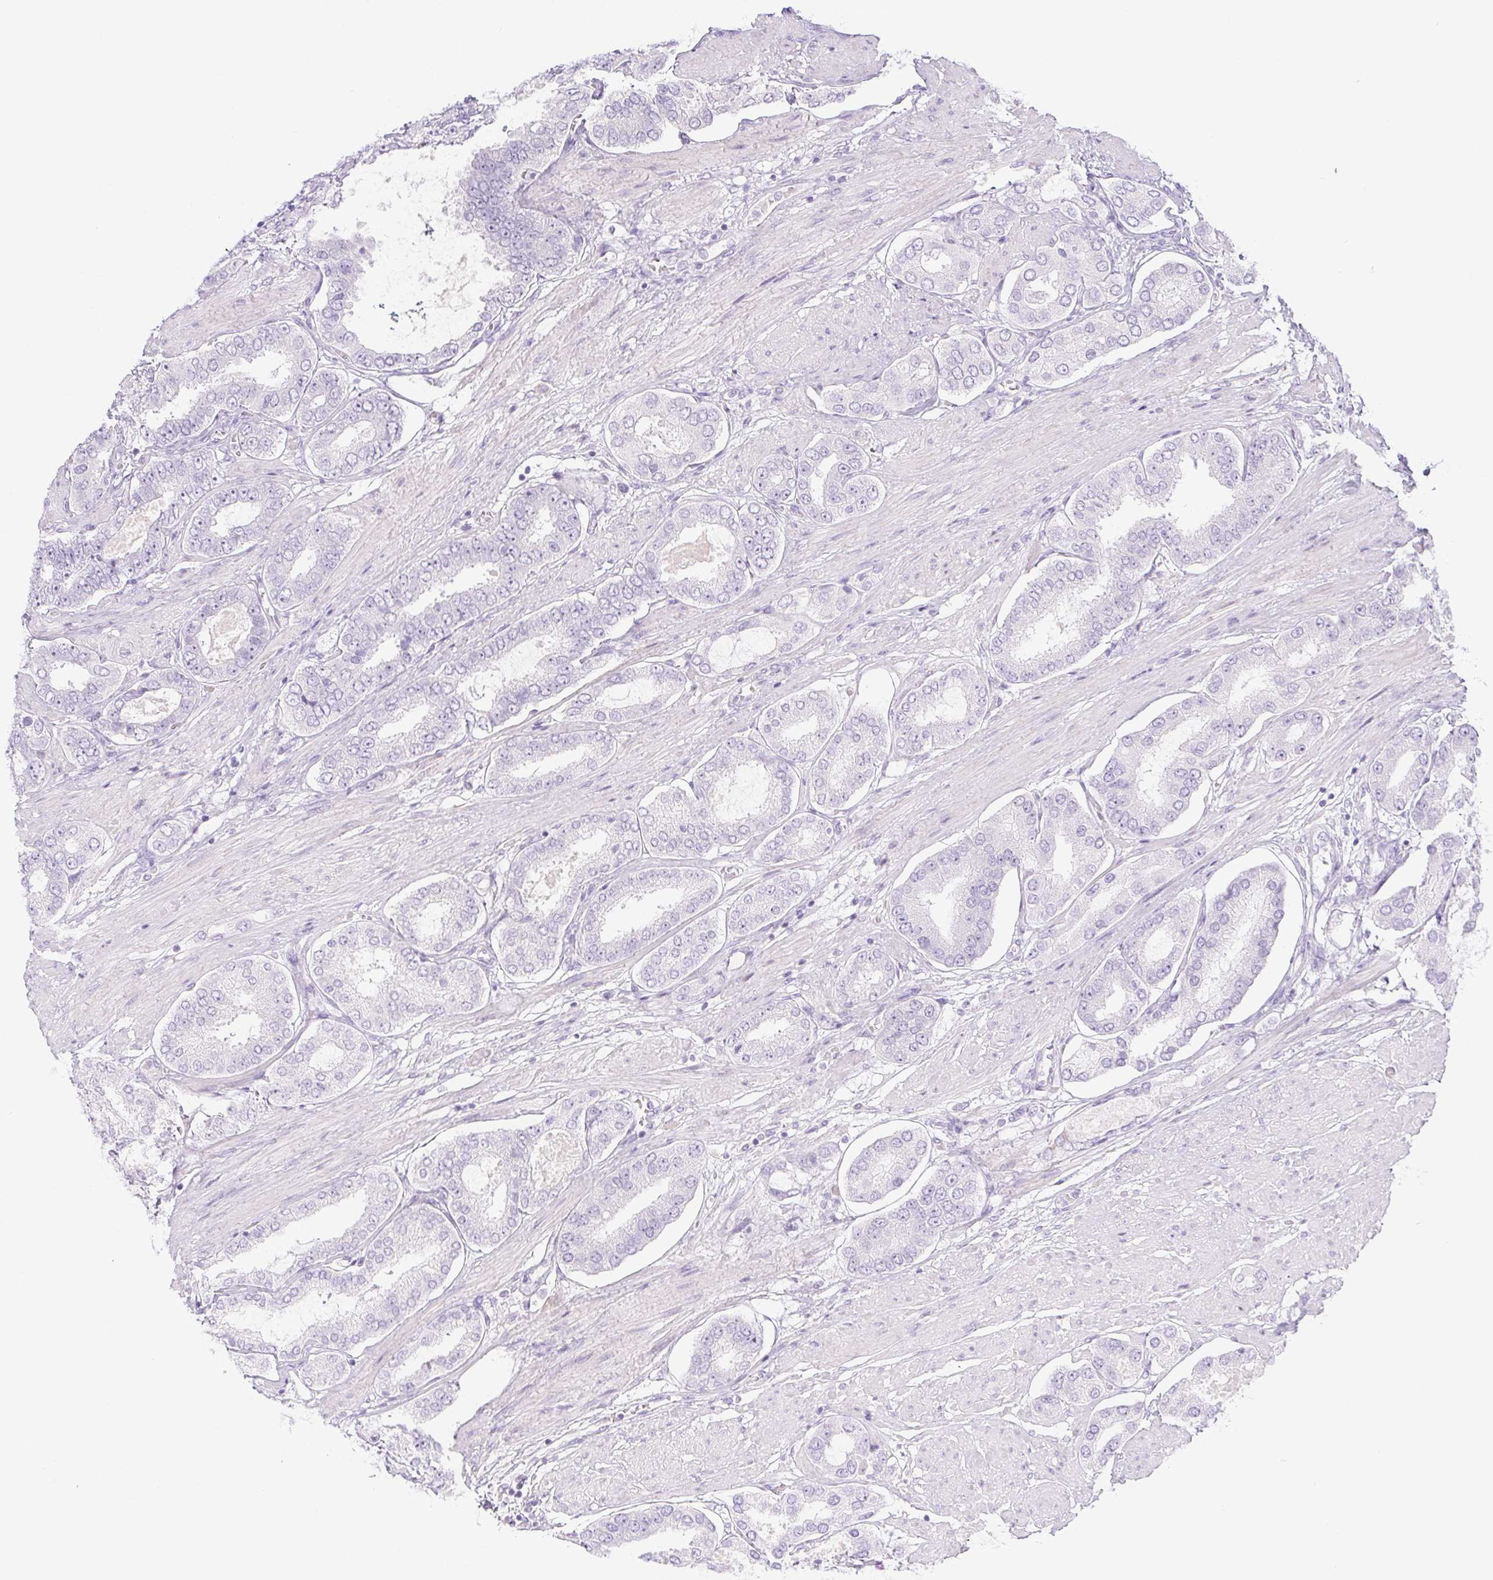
{"staining": {"intensity": "negative", "quantity": "none", "location": "none"}, "tissue": "prostate cancer", "cell_type": "Tumor cells", "image_type": "cancer", "snomed": [{"axis": "morphology", "description": "Adenocarcinoma, High grade"}, {"axis": "topography", "description": "Prostate"}], "caption": "This is a histopathology image of immunohistochemistry (IHC) staining of prostate cancer (adenocarcinoma (high-grade)), which shows no positivity in tumor cells.", "gene": "PI3", "patient": {"sex": "male", "age": 63}}